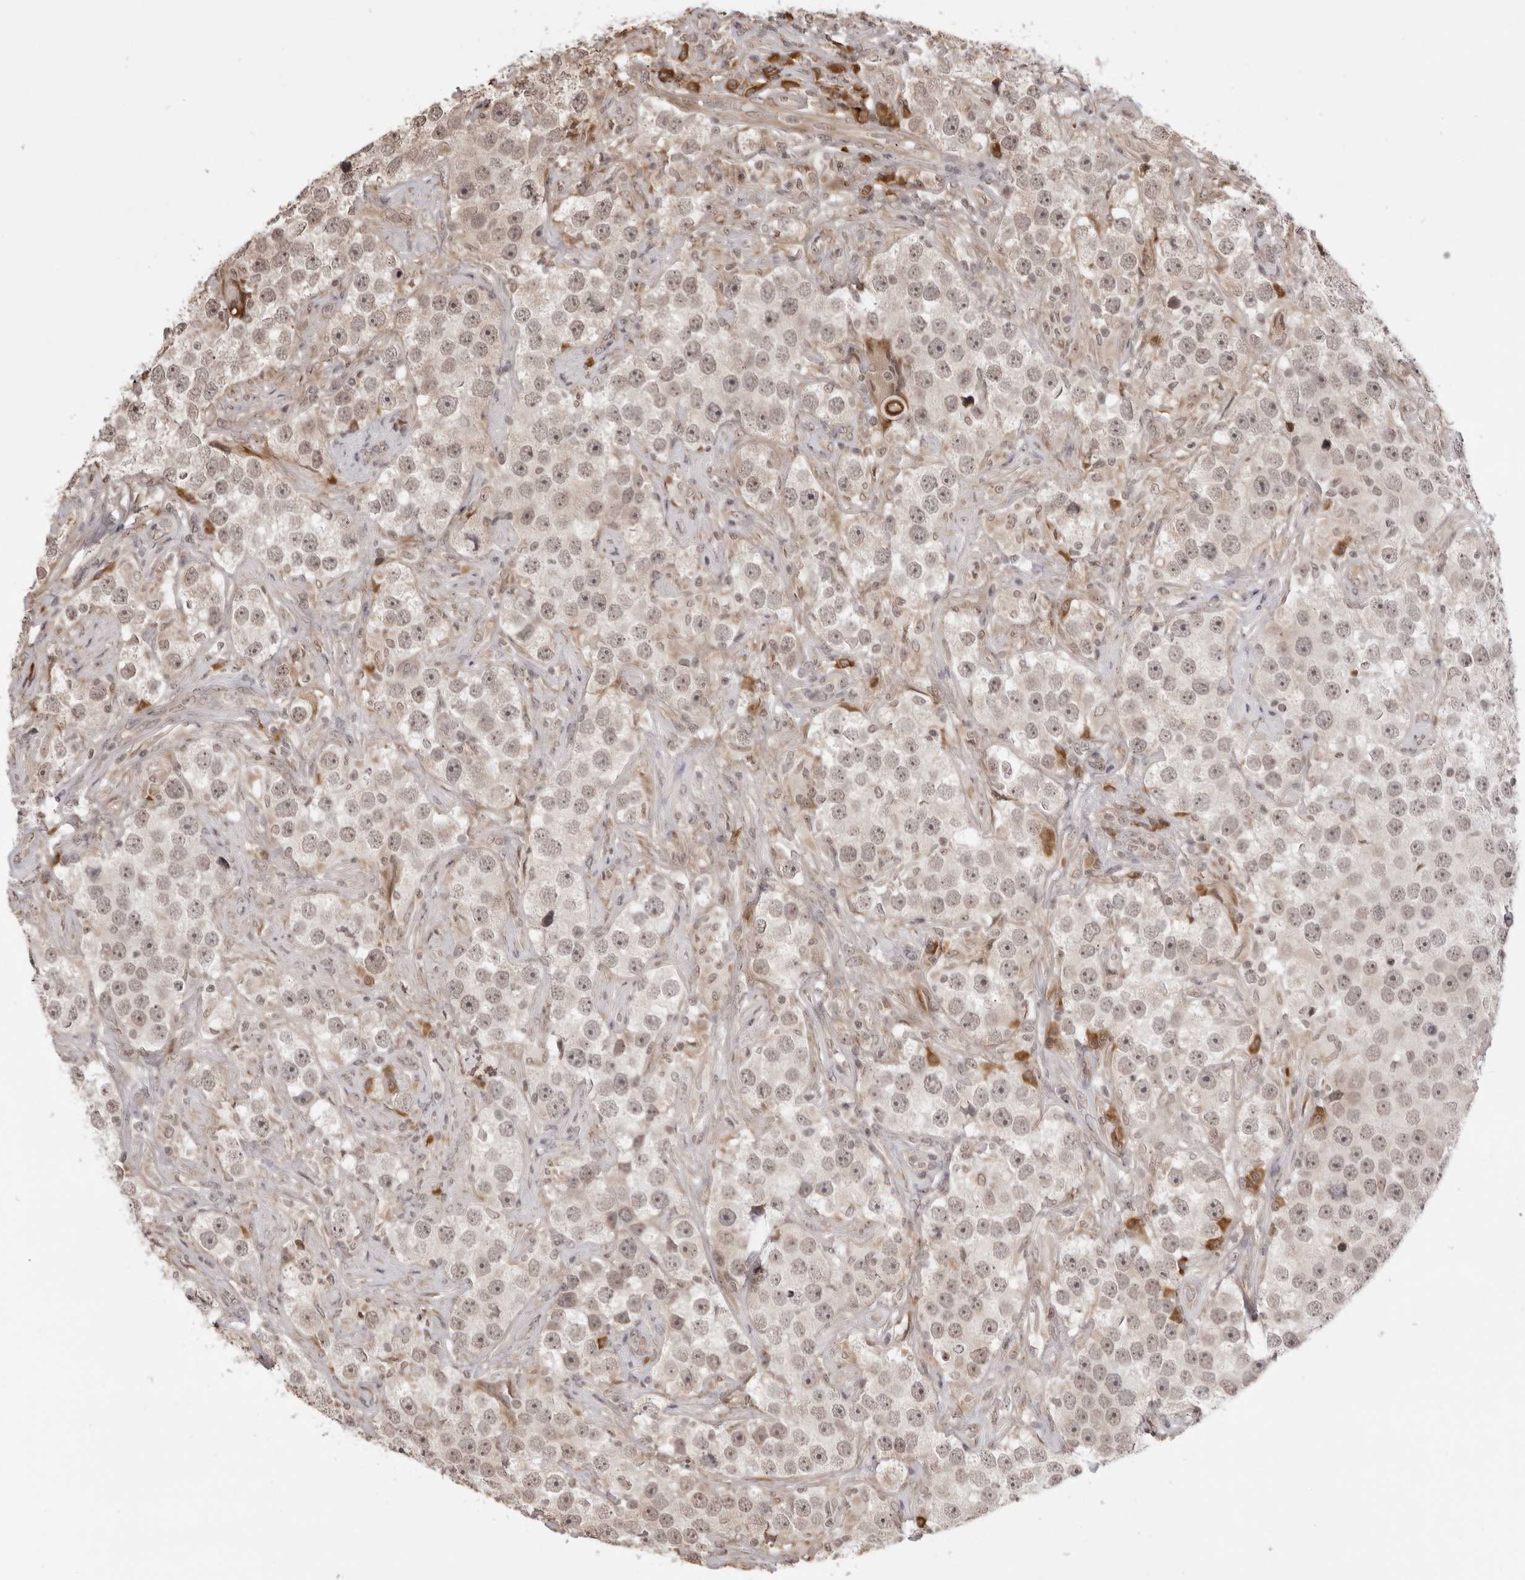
{"staining": {"intensity": "negative", "quantity": "none", "location": "none"}, "tissue": "testis cancer", "cell_type": "Tumor cells", "image_type": "cancer", "snomed": [{"axis": "morphology", "description": "Seminoma, NOS"}, {"axis": "topography", "description": "Testis"}], "caption": "Tumor cells are negative for brown protein staining in seminoma (testis).", "gene": "ZC3H11A", "patient": {"sex": "male", "age": 49}}